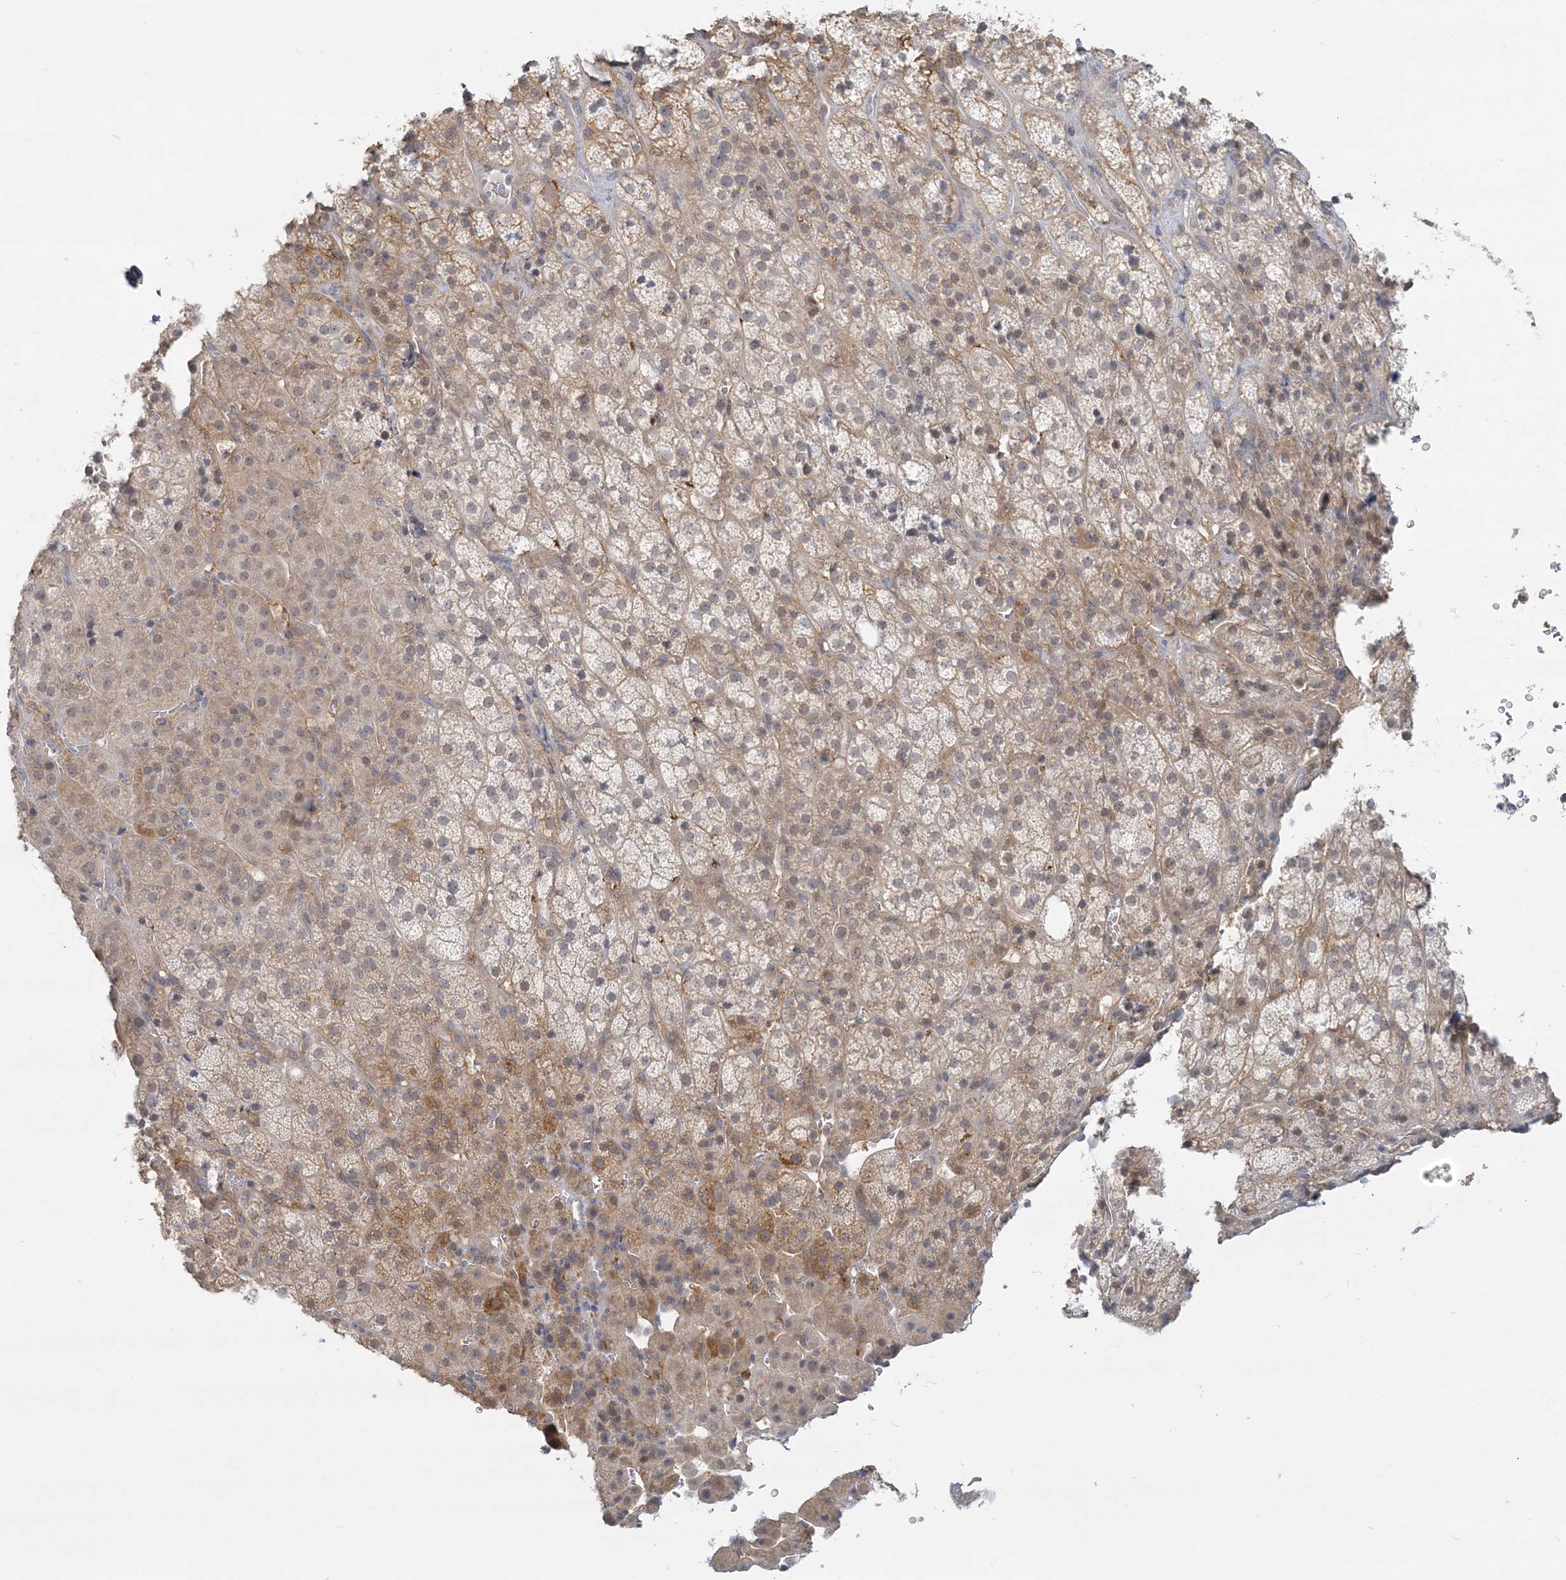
{"staining": {"intensity": "weak", "quantity": "25%-75%", "location": "cytoplasmic/membranous,nuclear"}, "tissue": "adrenal gland", "cell_type": "Glandular cells", "image_type": "normal", "snomed": [{"axis": "morphology", "description": "Normal tissue, NOS"}, {"axis": "topography", "description": "Adrenal gland"}], "caption": "High-power microscopy captured an IHC micrograph of benign adrenal gland, revealing weak cytoplasmic/membranous,nuclear staining in approximately 25%-75% of glandular cells.", "gene": "ANKS1A", "patient": {"sex": "female", "age": 57}}